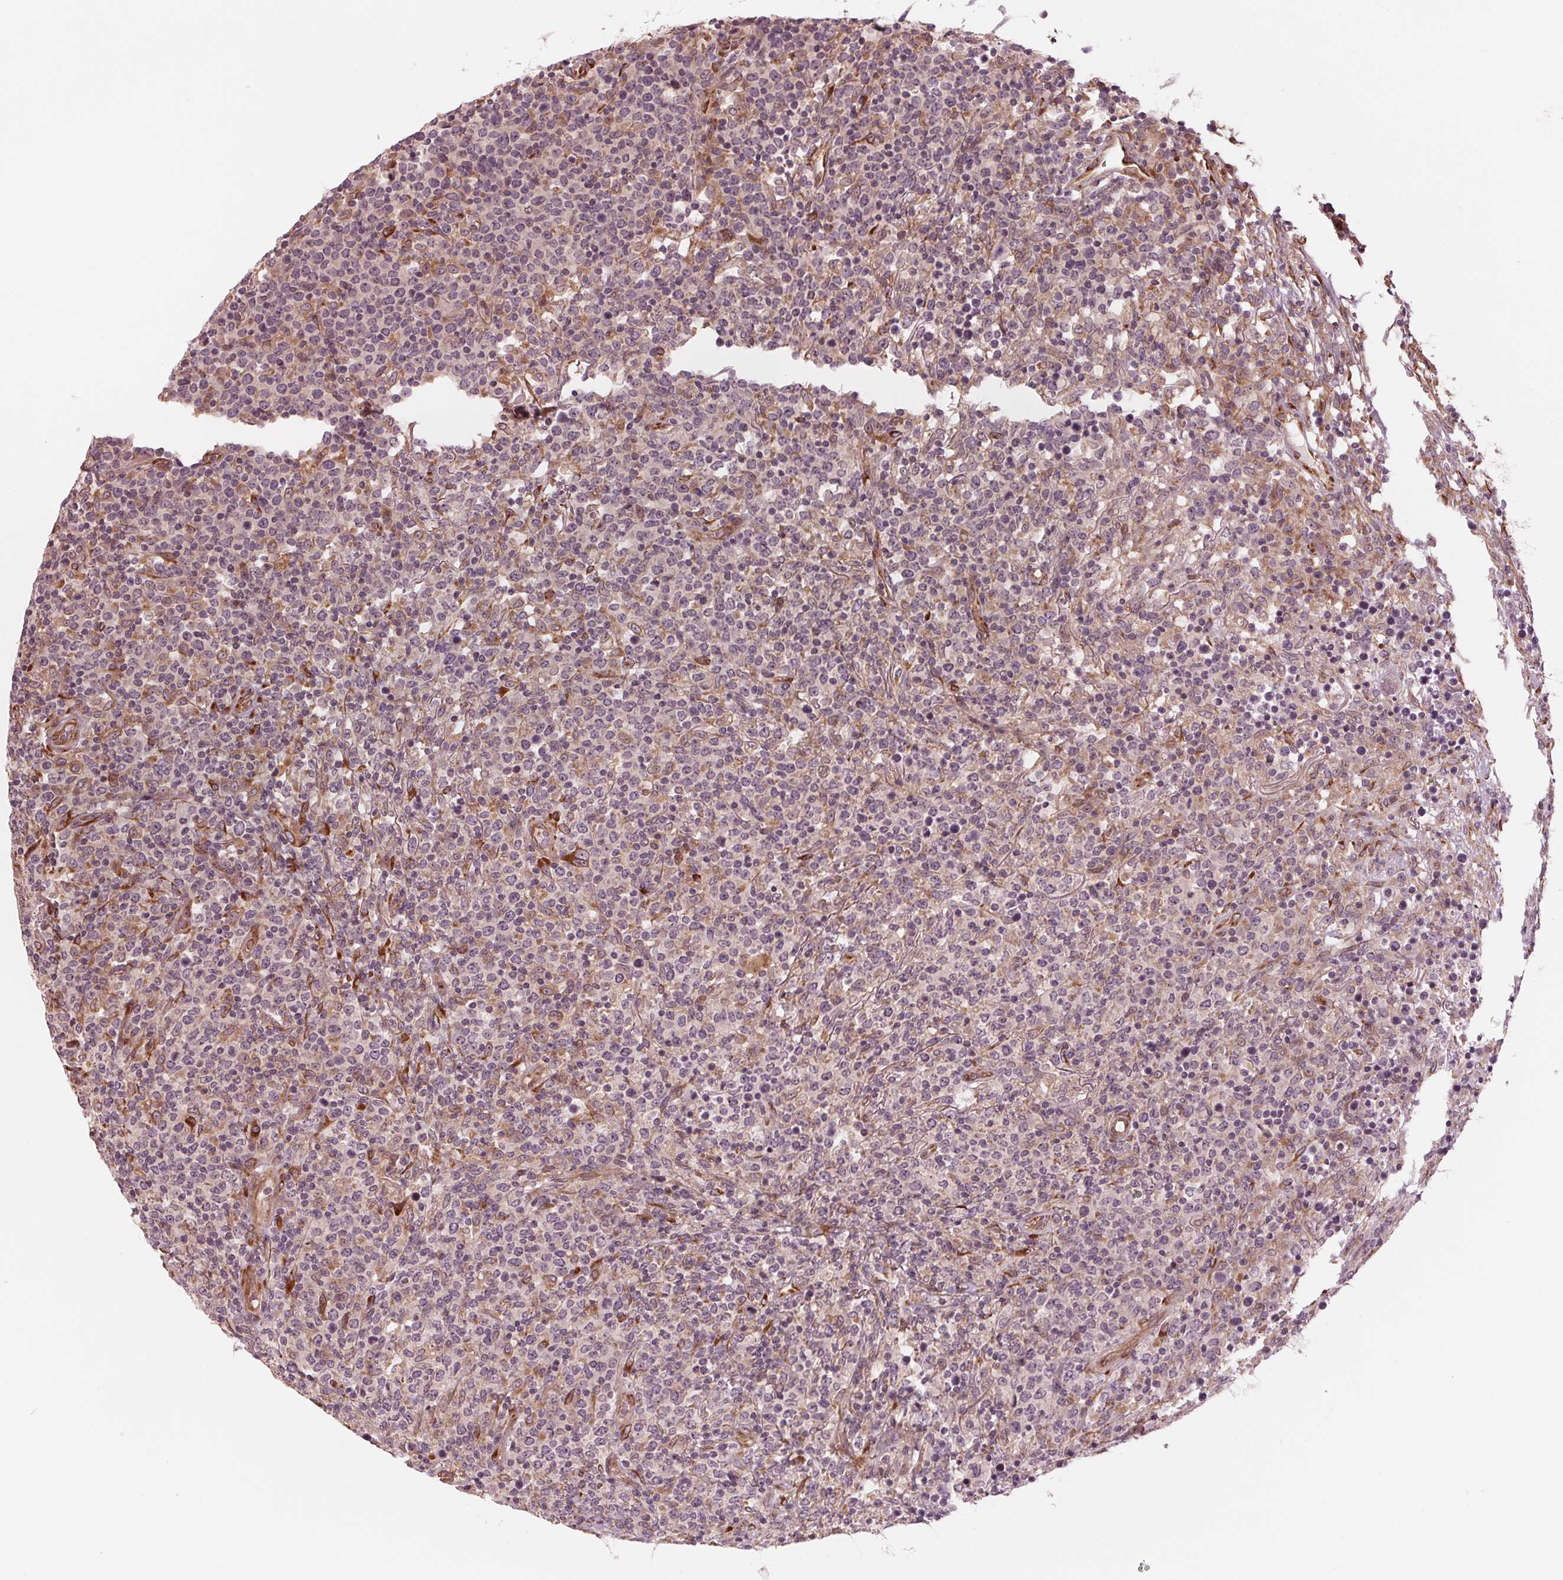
{"staining": {"intensity": "negative", "quantity": "none", "location": "none"}, "tissue": "lymphoma", "cell_type": "Tumor cells", "image_type": "cancer", "snomed": [{"axis": "morphology", "description": "Malignant lymphoma, non-Hodgkin's type, High grade"}, {"axis": "topography", "description": "Lung"}], "caption": "This is an immunohistochemistry (IHC) photomicrograph of human high-grade malignant lymphoma, non-Hodgkin's type. There is no expression in tumor cells.", "gene": "CMIP", "patient": {"sex": "male", "age": 79}}